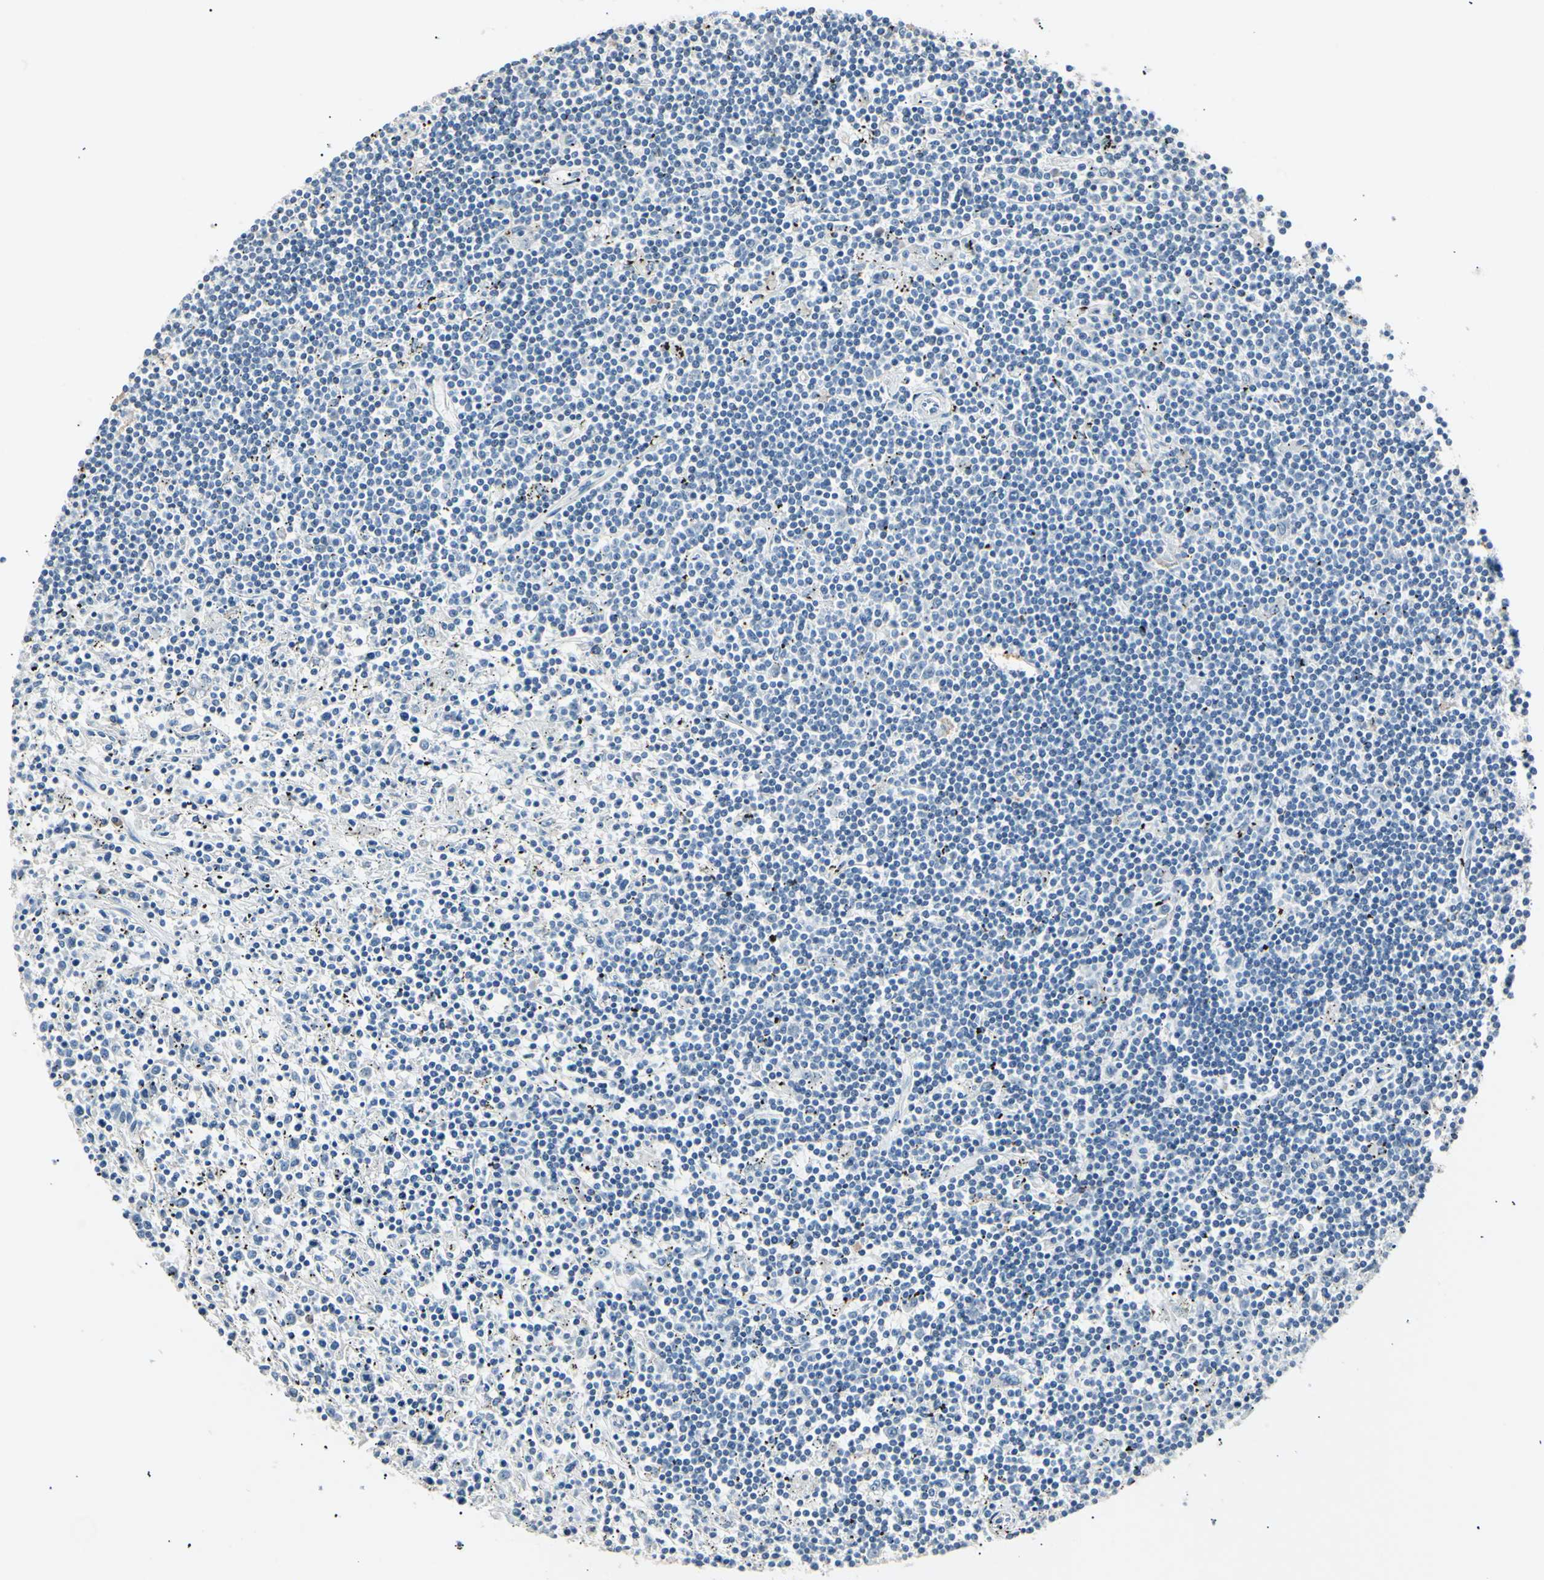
{"staining": {"intensity": "negative", "quantity": "none", "location": "none"}, "tissue": "lymphoma", "cell_type": "Tumor cells", "image_type": "cancer", "snomed": [{"axis": "morphology", "description": "Malignant lymphoma, non-Hodgkin's type, Low grade"}, {"axis": "topography", "description": "Spleen"}], "caption": "This is an immunohistochemistry photomicrograph of lymphoma. There is no staining in tumor cells.", "gene": "LDLR", "patient": {"sex": "male", "age": 76}}